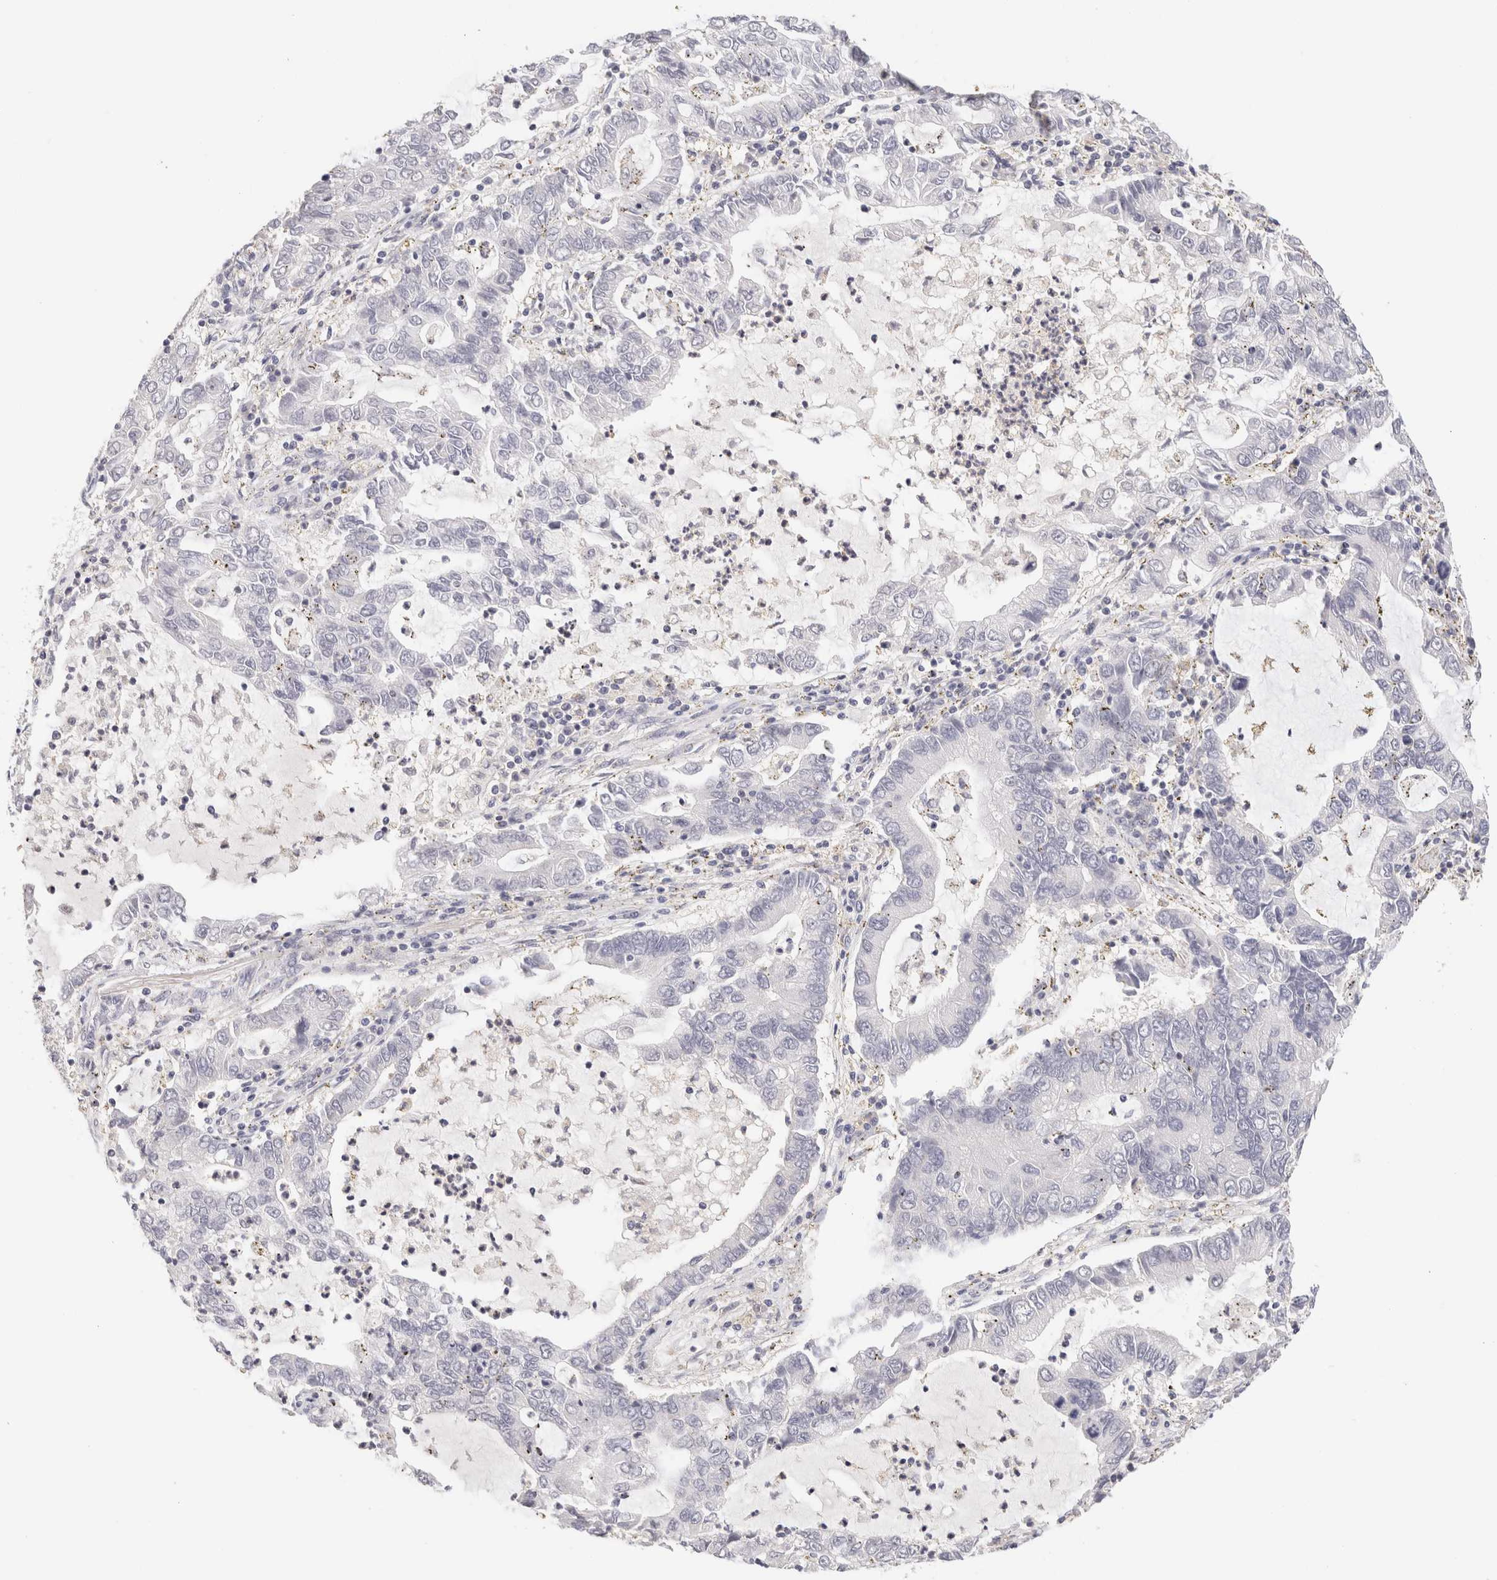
{"staining": {"intensity": "negative", "quantity": "none", "location": "none"}, "tissue": "lung cancer", "cell_type": "Tumor cells", "image_type": "cancer", "snomed": [{"axis": "morphology", "description": "Adenocarcinoma, NOS"}, {"axis": "topography", "description": "Lung"}], "caption": "Tumor cells show no significant protein positivity in lung cancer (adenocarcinoma).", "gene": "SCGB2A2", "patient": {"sex": "female", "age": 51}}